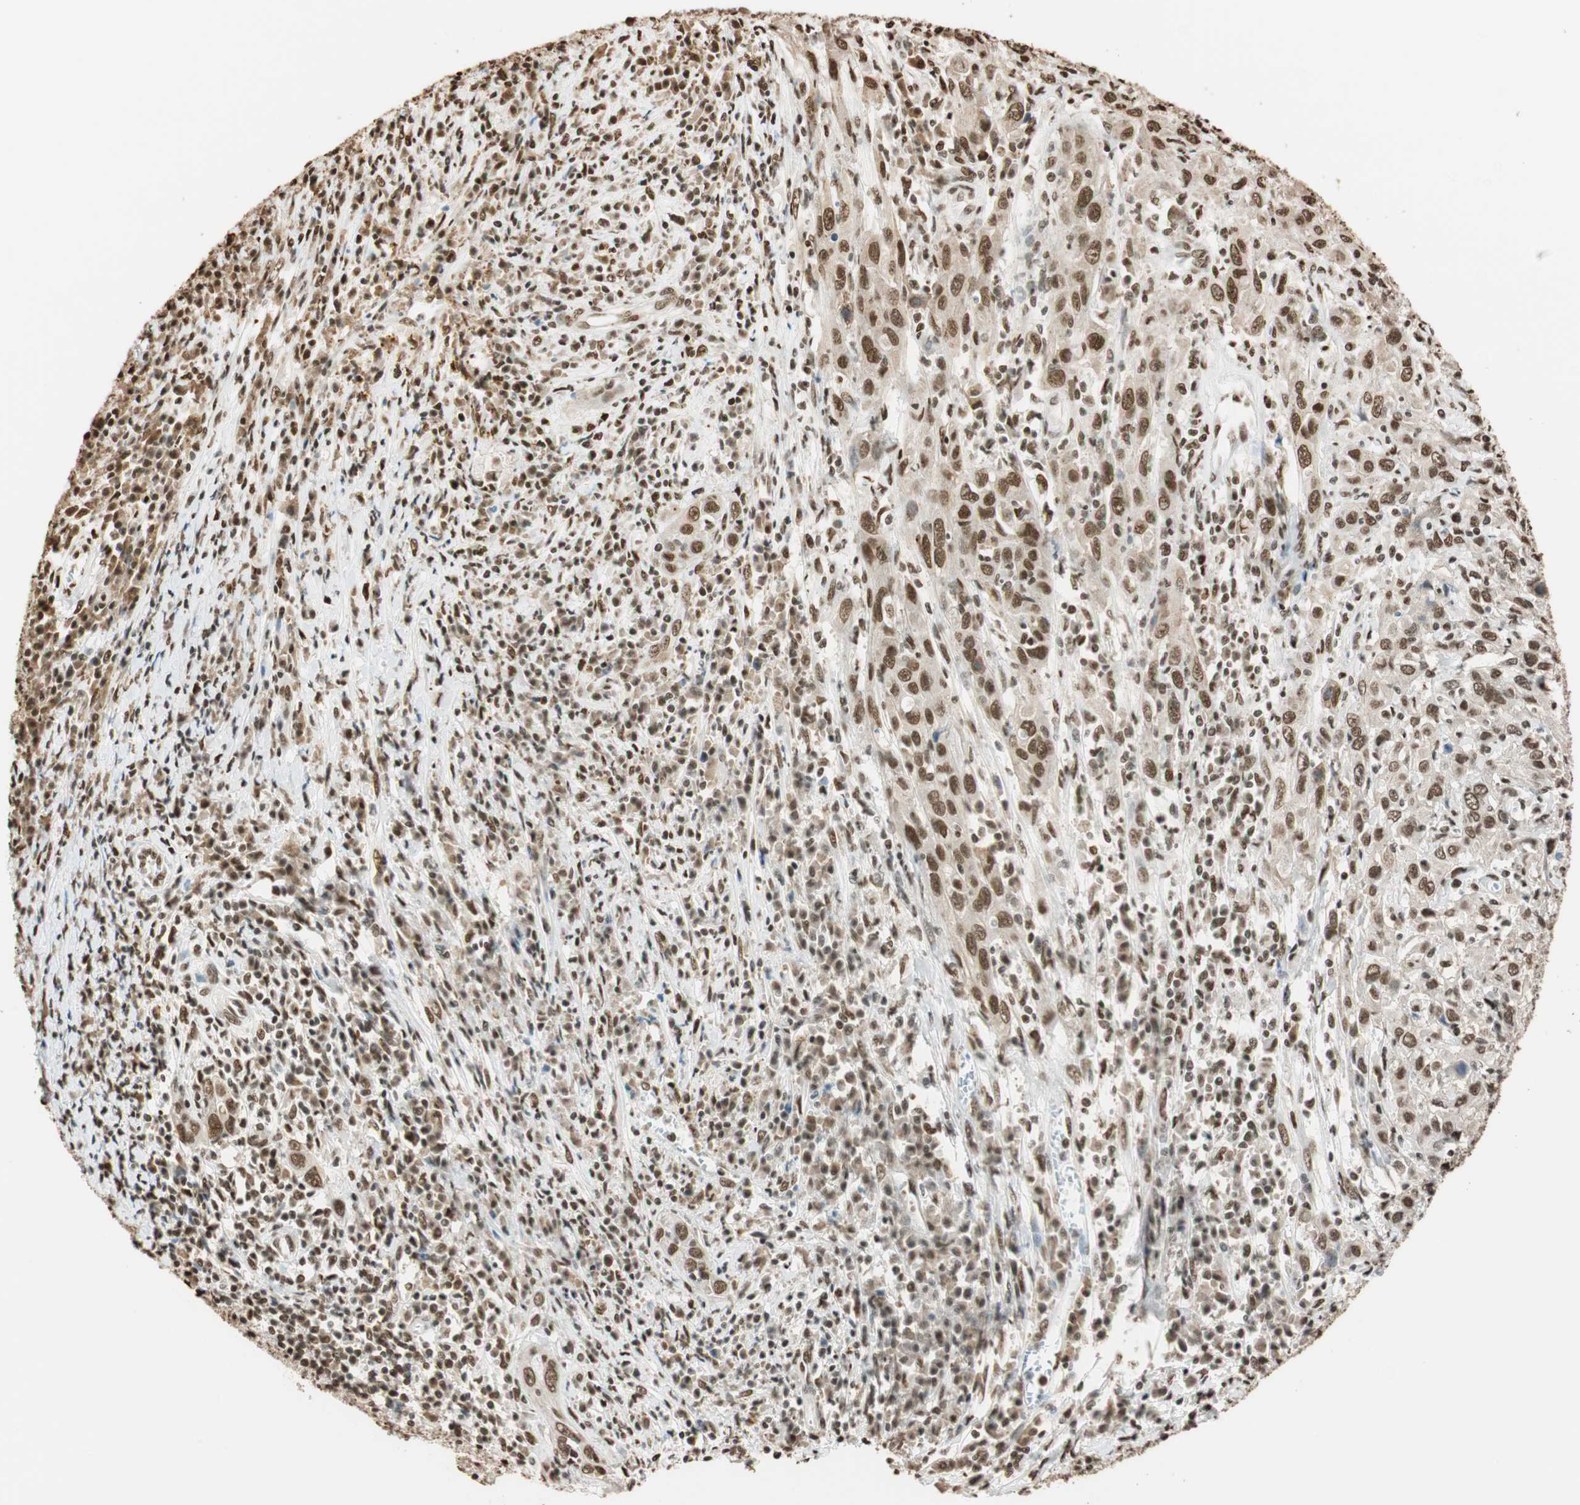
{"staining": {"intensity": "strong", "quantity": ">75%", "location": "cytoplasmic/membranous,nuclear"}, "tissue": "cervical cancer", "cell_type": "Tumor cells", "image_type": "cancer", "snomed": [{"axis": "morphology", "description": "Squamous cell carcinoma, NOS"}, {"axis": "topography", "description": "Cervix"}], "caption": "This micrograph displays cervical cancer stained with immunohistochemistry to label a protein in brown. The cytoplasmic/membranous and nuclear of tumor cells show strong positivity for the protein. Nuclei are counter-stained blue.", "gene": "FANCG", "patient": {"sex": "female", "age": 46}}